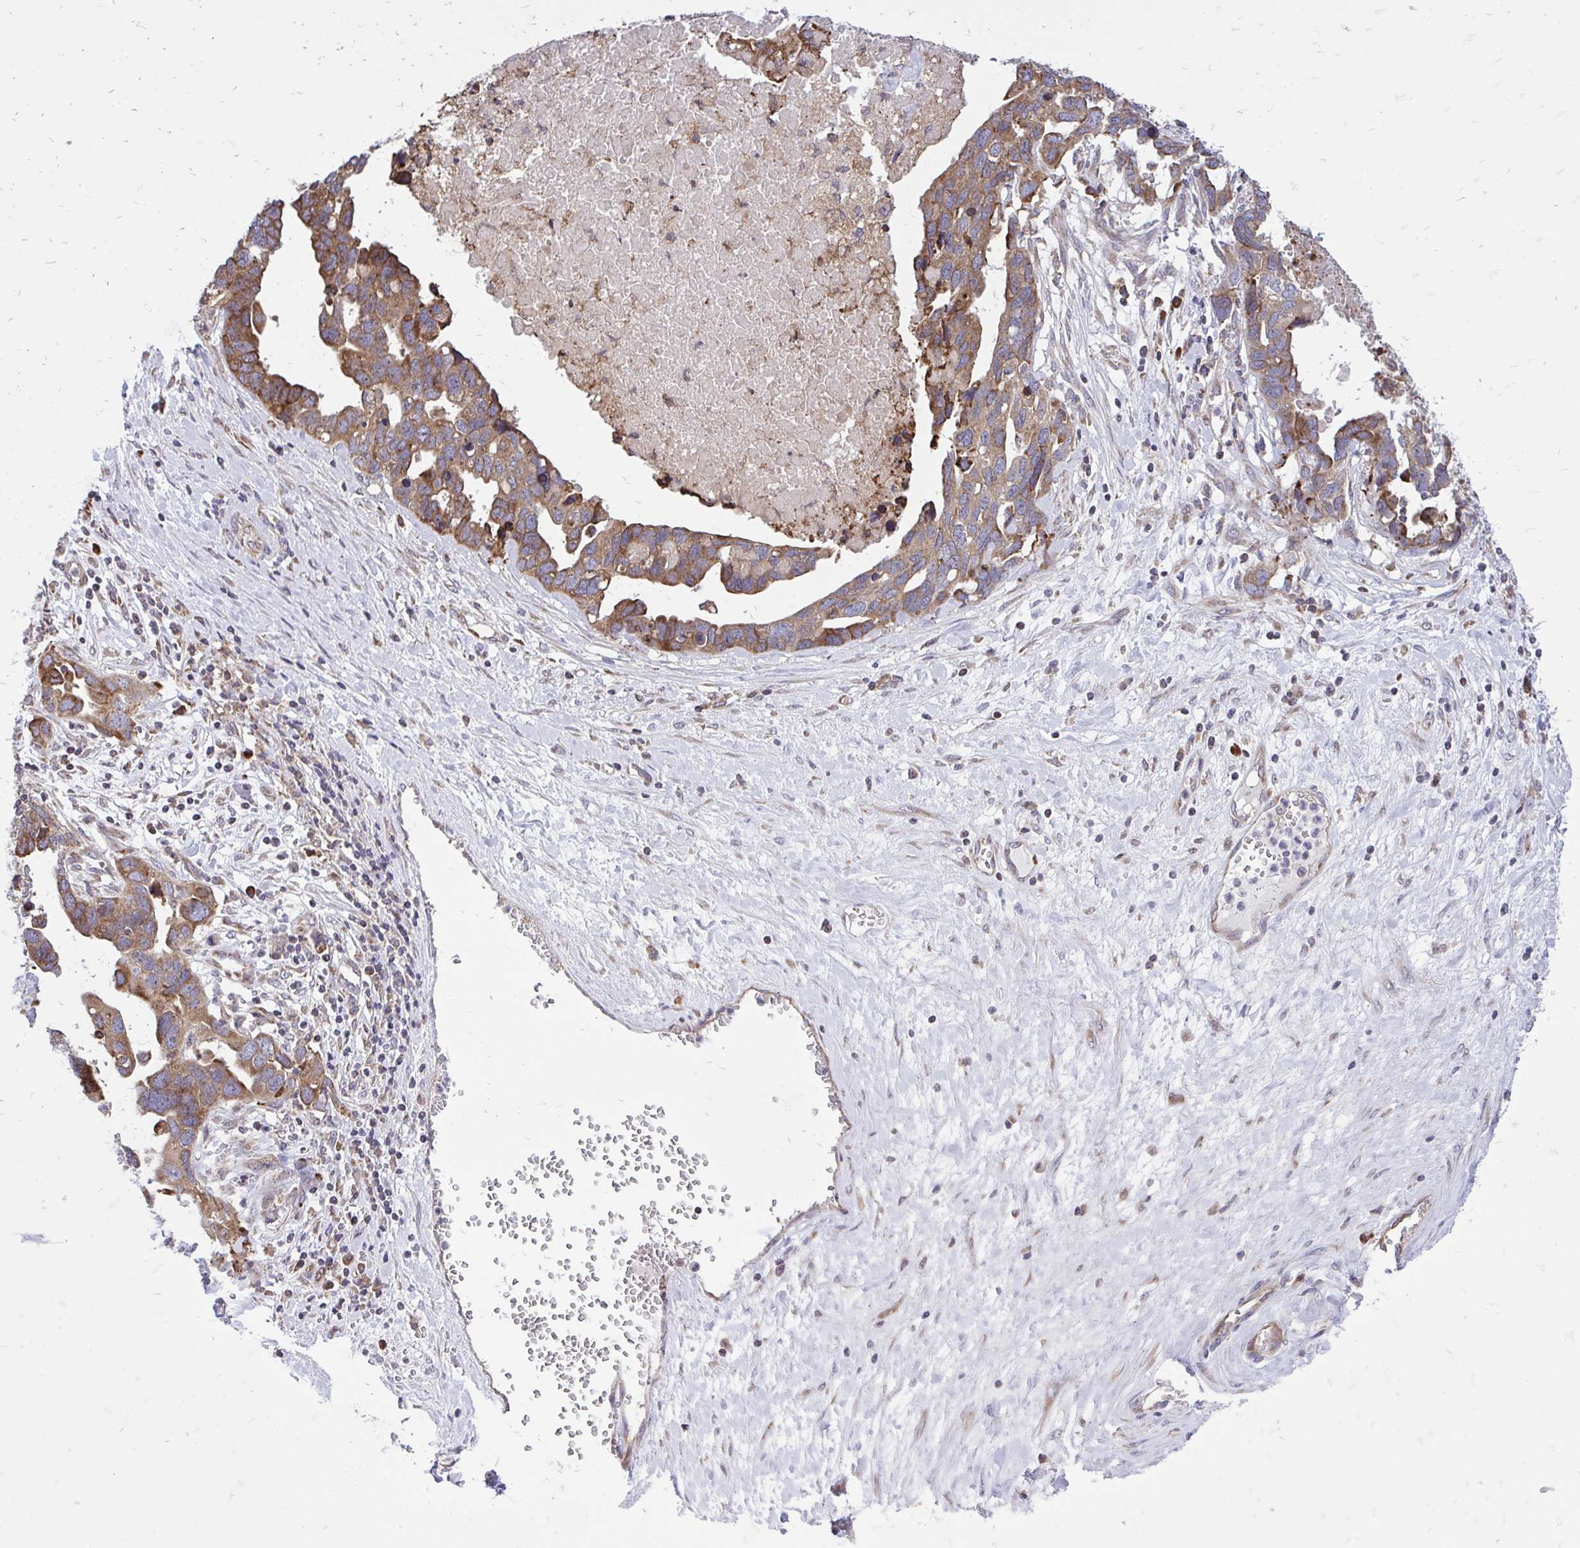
{"staining": {"intensity": "moderate", "quantity": ">75%", "location": "cytoplasmic/membranous"}, "tissue": "ovarian cancer", "cell_type": "Tumor cells", "image_type": "cancer", "snomed": [{"axis": "morphology", "description": "Cystadenocarcinoma, serous, NOS"}, {"axis": "topography", "description": "Ovary"}], "caption": "Immunohistochemistry (IHC) micrograph of human ovarian cancer (serous cystadenocarcinoma) stained for a protein (brown), which exhibits medium levels of moderate cytoplasmic/membranous positivity in approximately >75% of tumor cells.", "gene": "METTL9", "patient": {"sex": "female", "age": 54}}